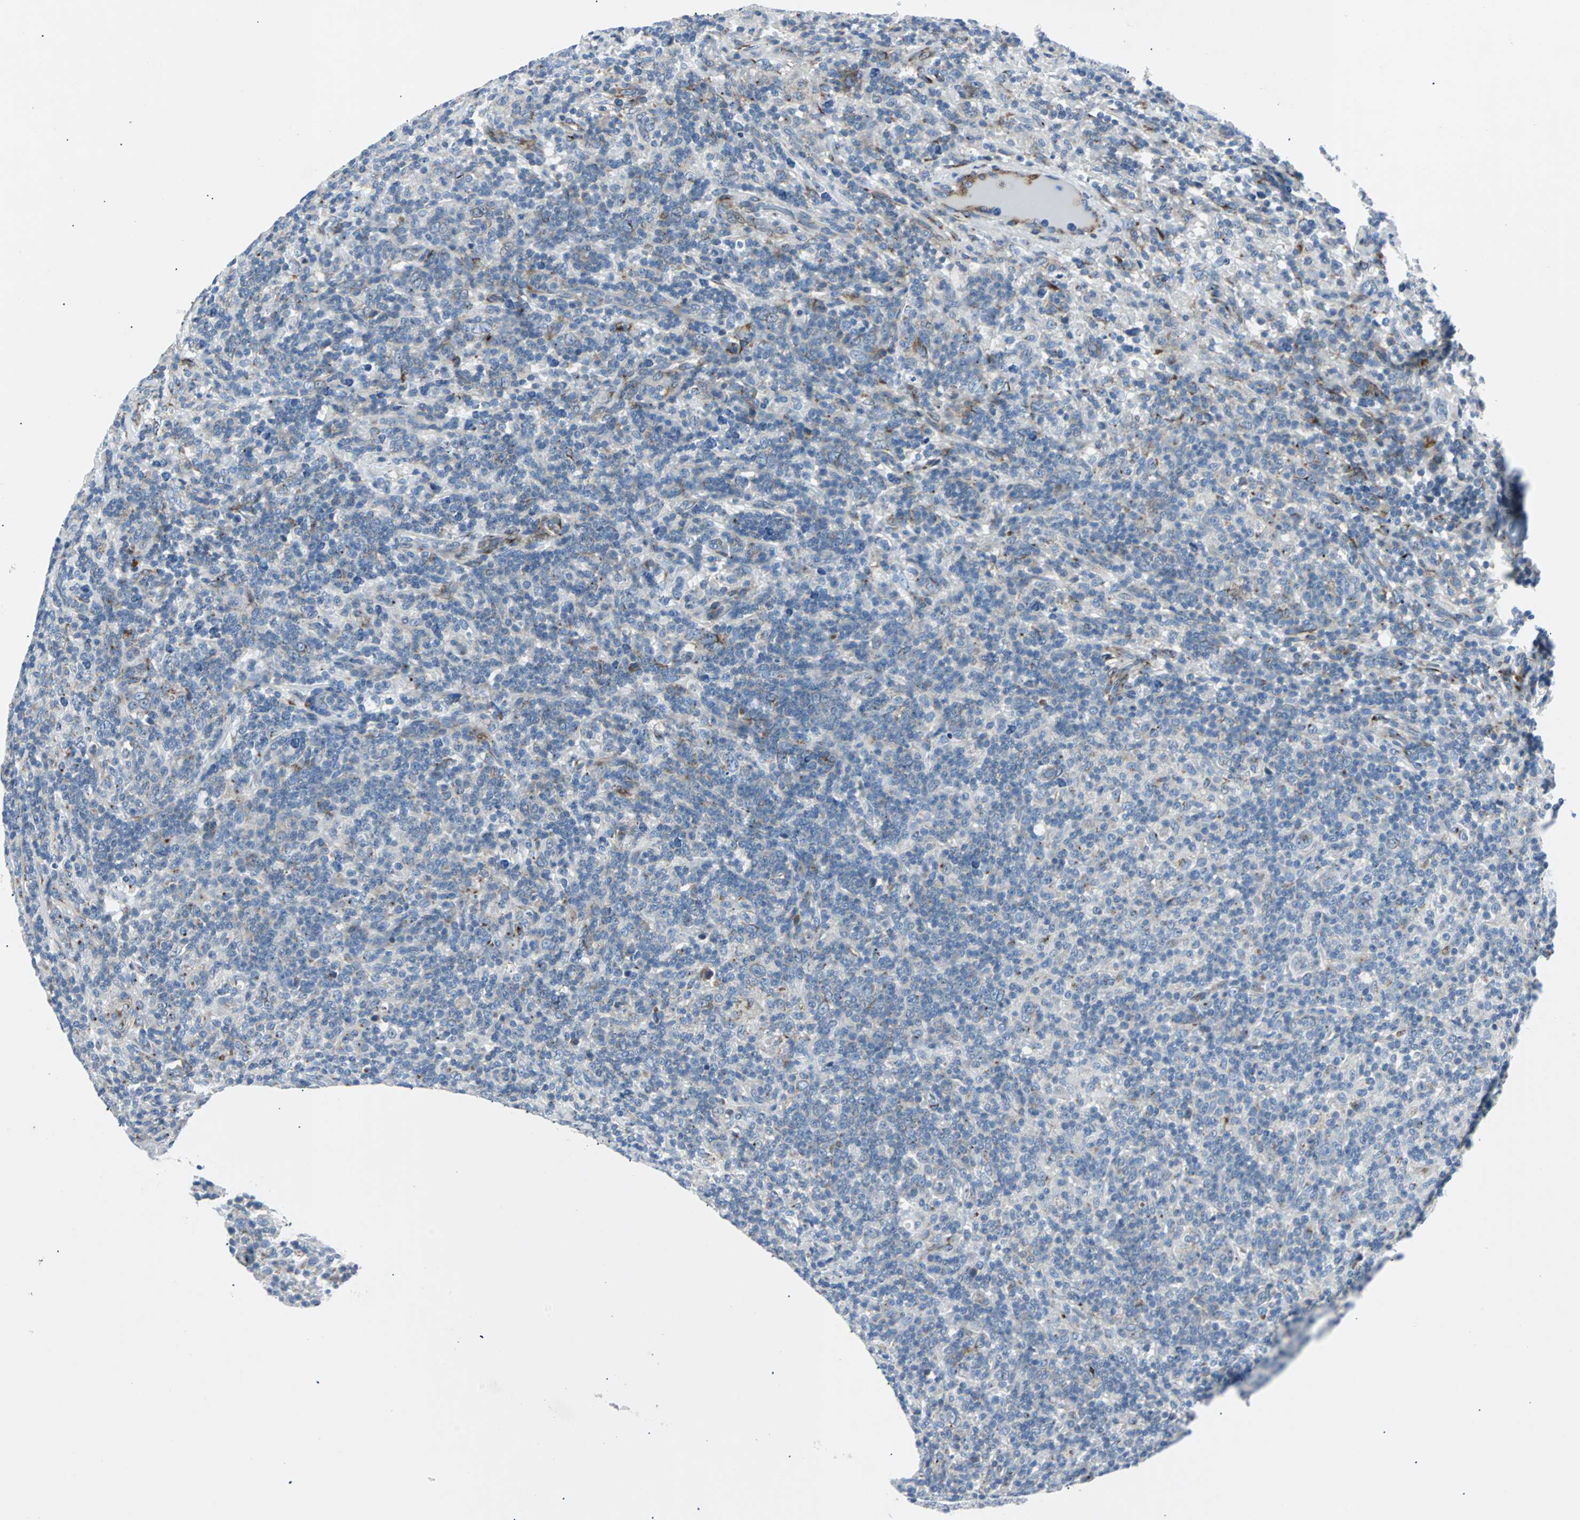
{"staining": {"intensity": "weak", "quantity": "<25%", "location": "cytoplasmic/membranous"}, "tissue": "lymphoma", "cell_type": "Tumor cells", "image_type": "cancer", "snomed": [{"axis": "morphology", "description": "Hodgkin's disease, NOS"}, {"axis": "topography", "description": "Lymph node"}], "caption": "This micrograph is of lymphoma stained with immunohistochemistry (IHC) to label a protein in brown with the nuclei are counter-stained blue. There is no expression in tumor cells.", "gene": "BBC3", "patient": {"sex": "male", "age": 70}}